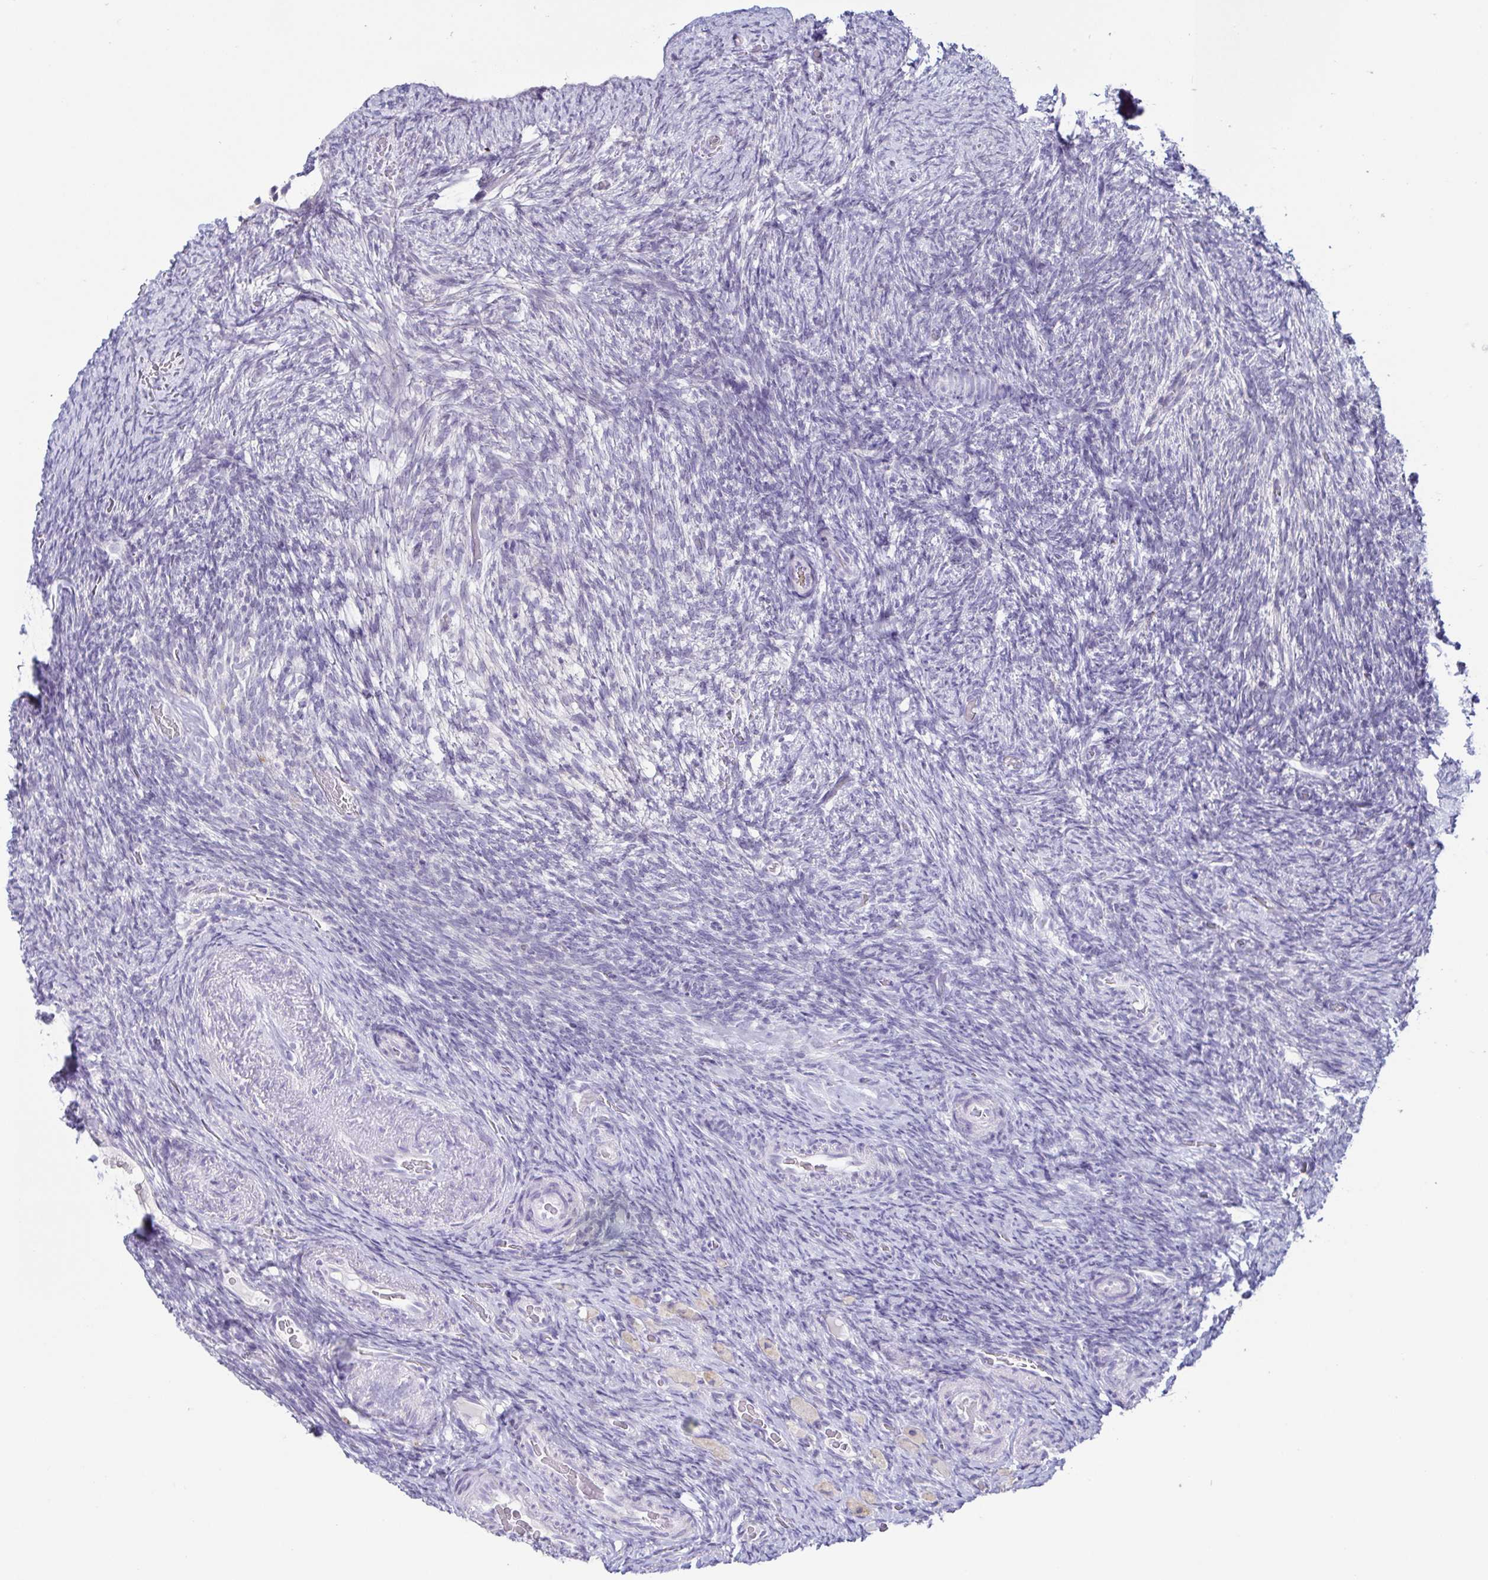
{"staining": {"intensity": "negative", "quantity": "none", "location": "none"}, "tissue": "ovary", "cell_type": "Follicle cells", "image_type": "normal", "snomed": [{"axis": "morphology", "description": "Normal tissue, NOS"}, {"axis": "topography", "description": "Ovary"}], "caption": "Immunohistochemical staining of benign human ovary displays no significant expression in follicle cells.", "gene": "ATP6V1G2", "patient": {"sex": "female", "age": 34}}